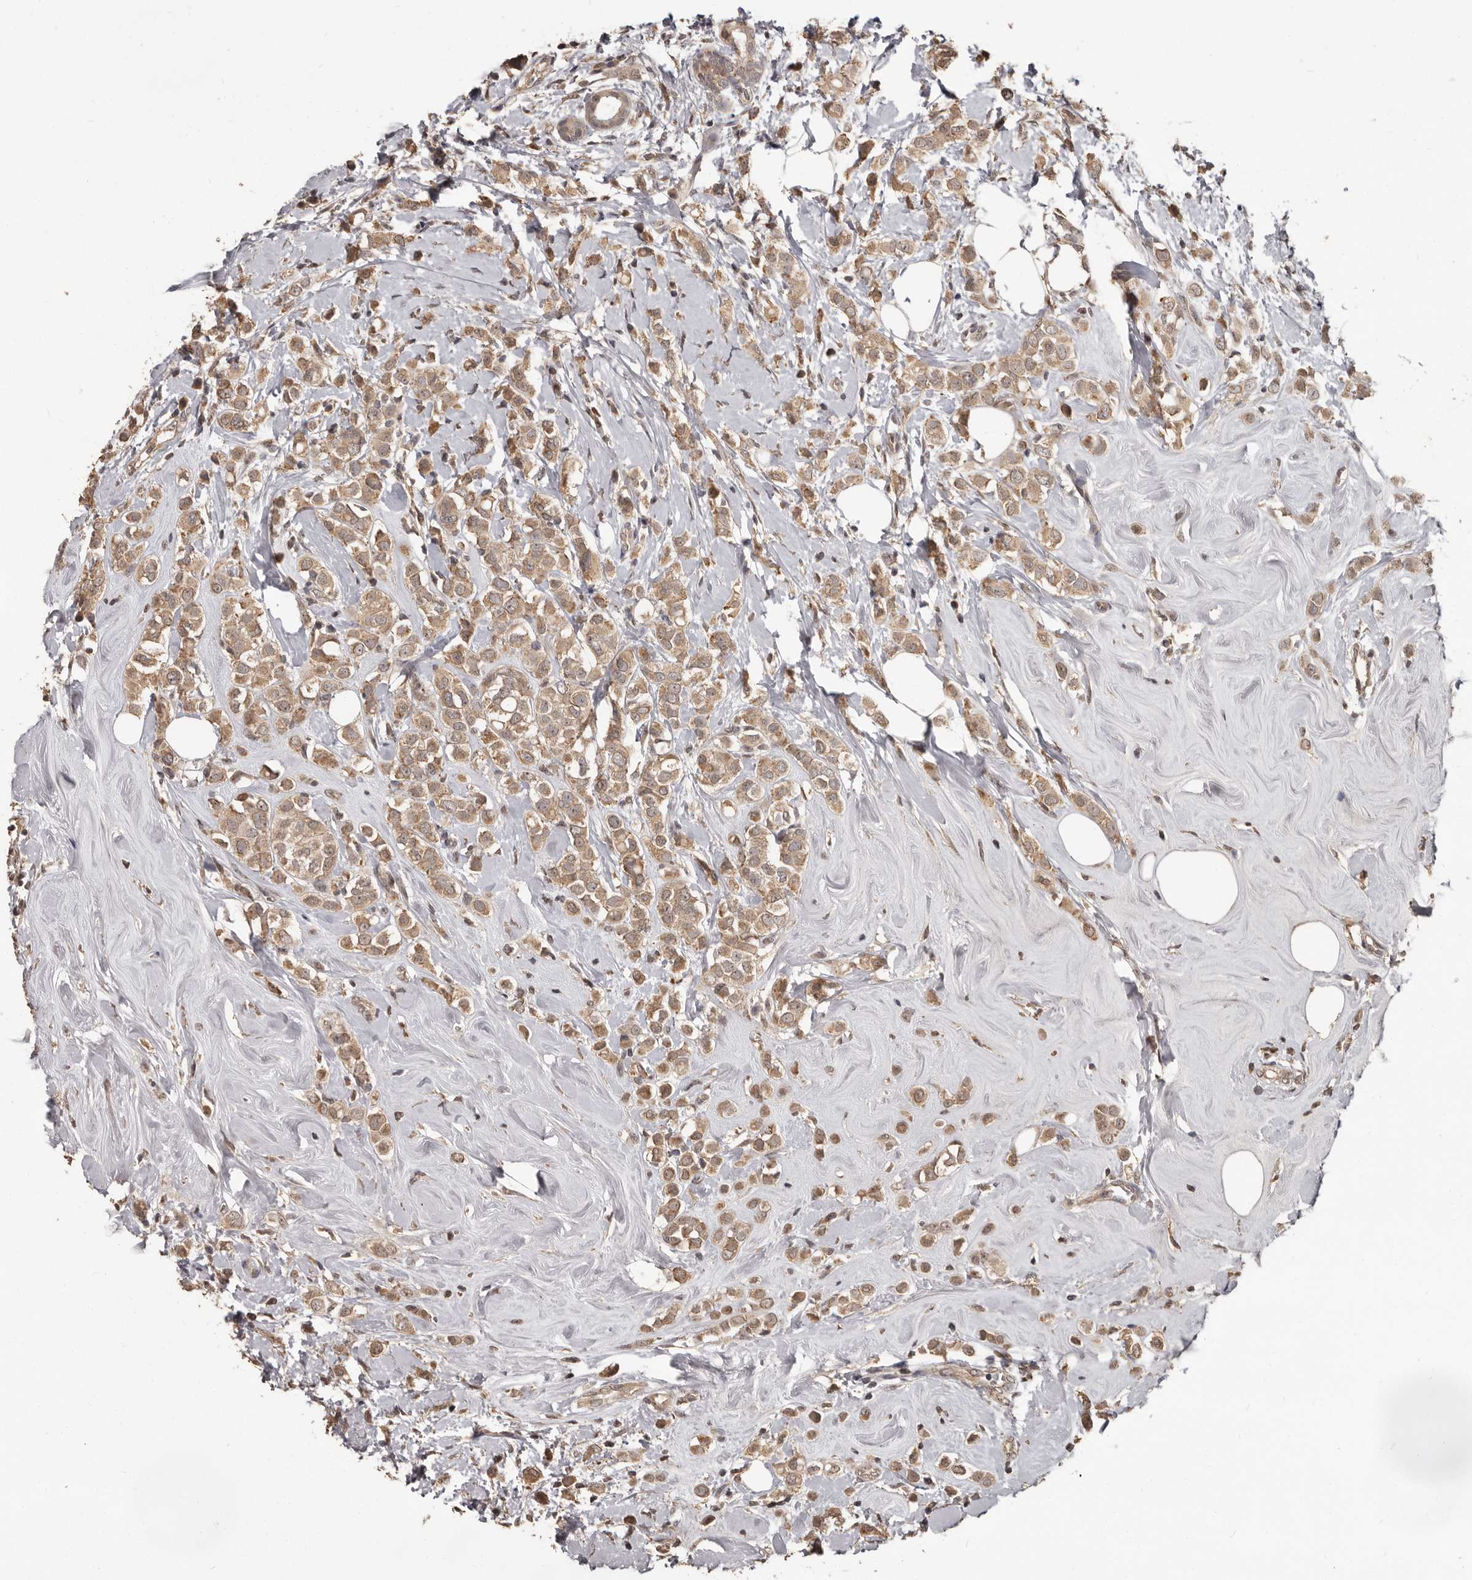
{"staining": {"intensity": "moderate", "quantity": ">75%", "location": "cytoplasmic/membranous"}, "tissue": "breast cancer", "cell_type": "Tumor cells", "image_type": "cancer", "snomed": [{"axis": "morphology", "description": "Lobular carcinoma"}, {"axis": "topography", "description": "Breast"}], "caption": "Immunohistochemical staining of lobular carcinoma (breast) shows moderate cytoplasmic/membranous protein staining in approximately >75% of tumor cells. The staining was performed using DAB, with brown indicating positive protein expression. Nuclei are stained blue with hematoxylin.", "gene": "ZFP14", "patient": {"sex": "female", "age": 47}}